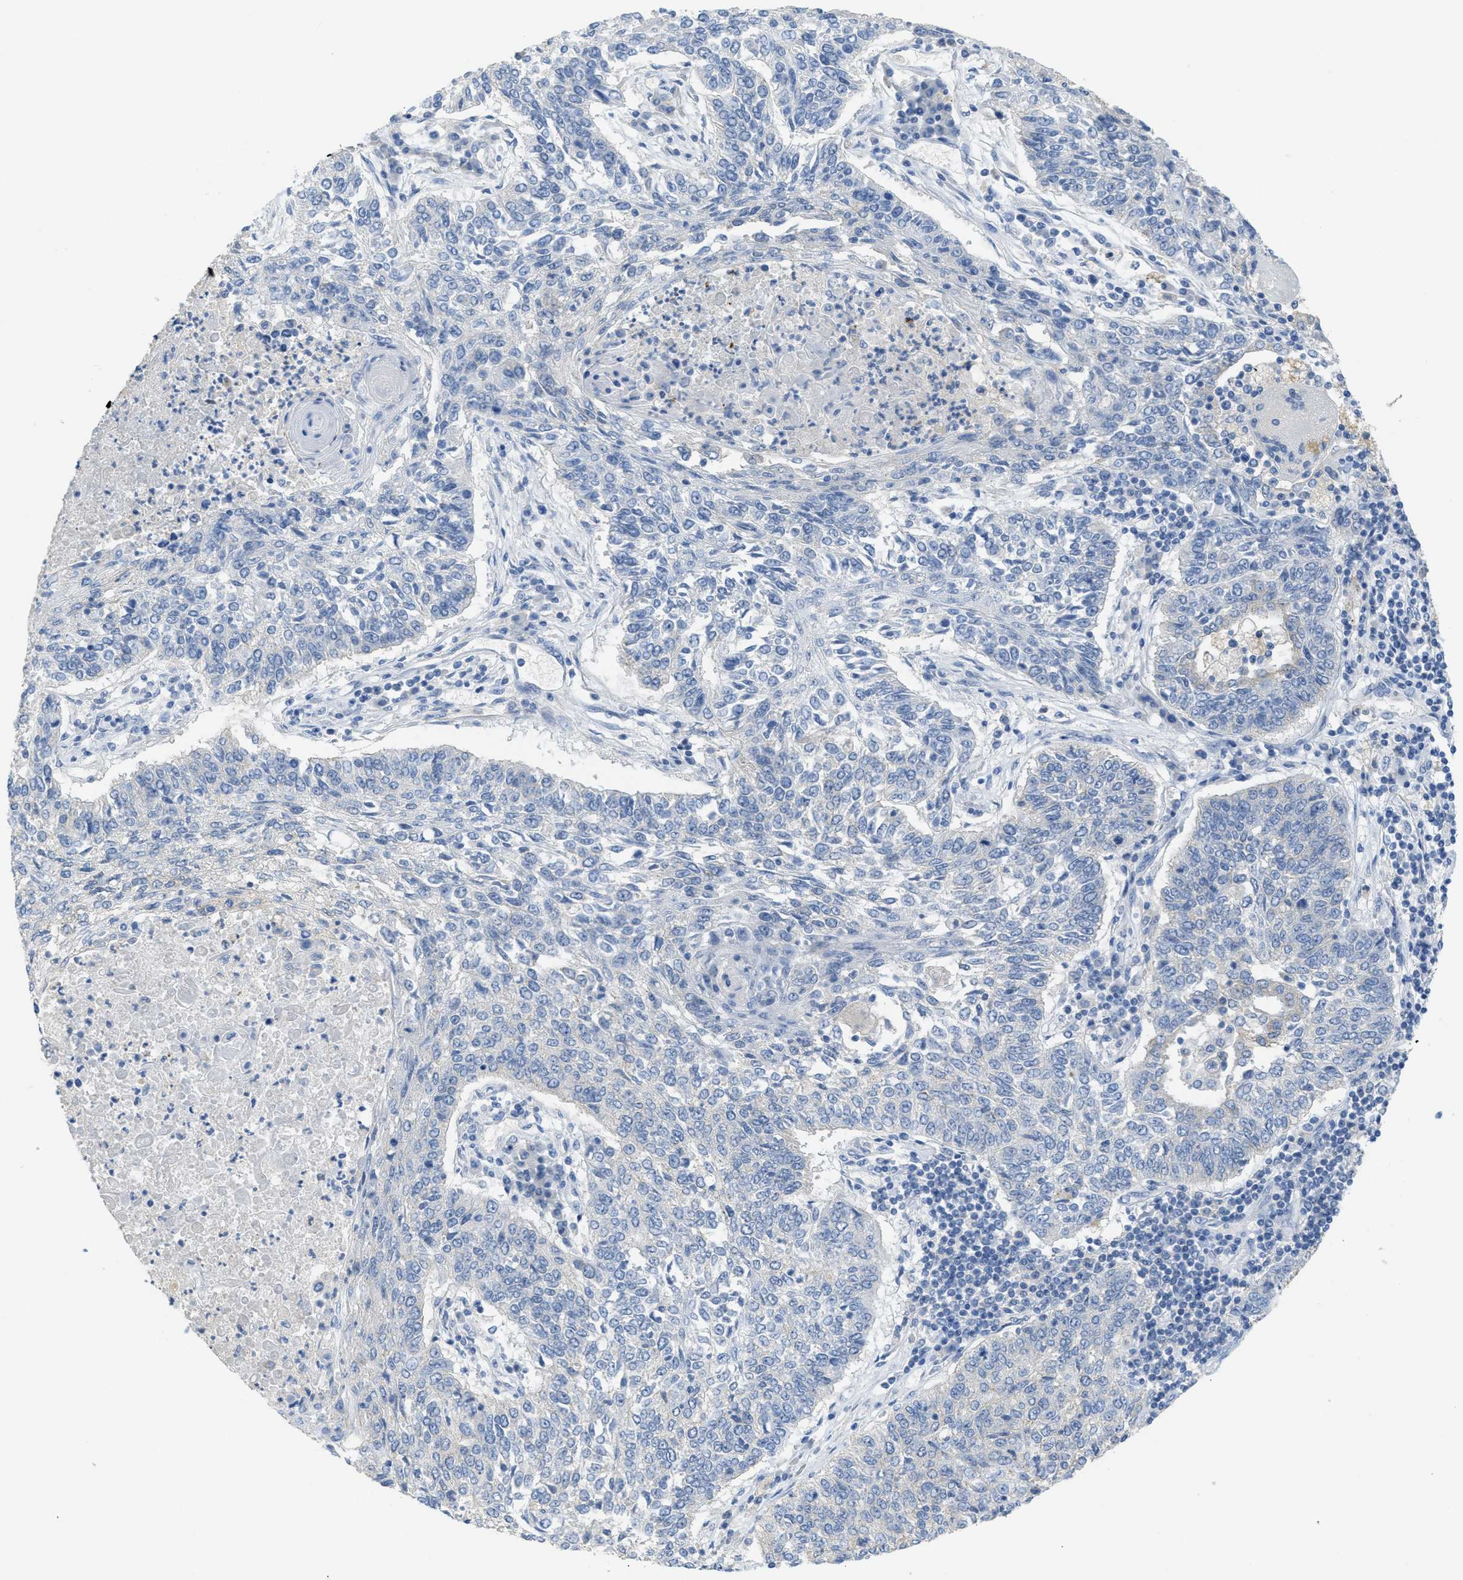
{"staining": {"intensity": "negative", "quantity": "none", "location": "none"}, "tissue": "lung cancer", "cell_type": "Tumor cells", "image_type": "cancer", "snomed": [{"axis": "morphology", "description": "Normal tissue, NOS"}, {"axis": "morphology", "description": "Squamous cell carcinoma, NOS"}, {"axis": "topography", "description": "Cartilage tissue"}, {"axis": "topography", "description": "Bronchus"}, {"axis": "topography", "description": "Lung"}], "caption": "Immunohistochemical staining of lung cancer (squamous cell carcinoma) displays no significant staining in tumor cells. The staining is performed using DAB brown chromogen with nuclei counter-stained in using hematoxylin.", "gene": "CNNM4", "patient": {"sex": "female", "age": 49}}